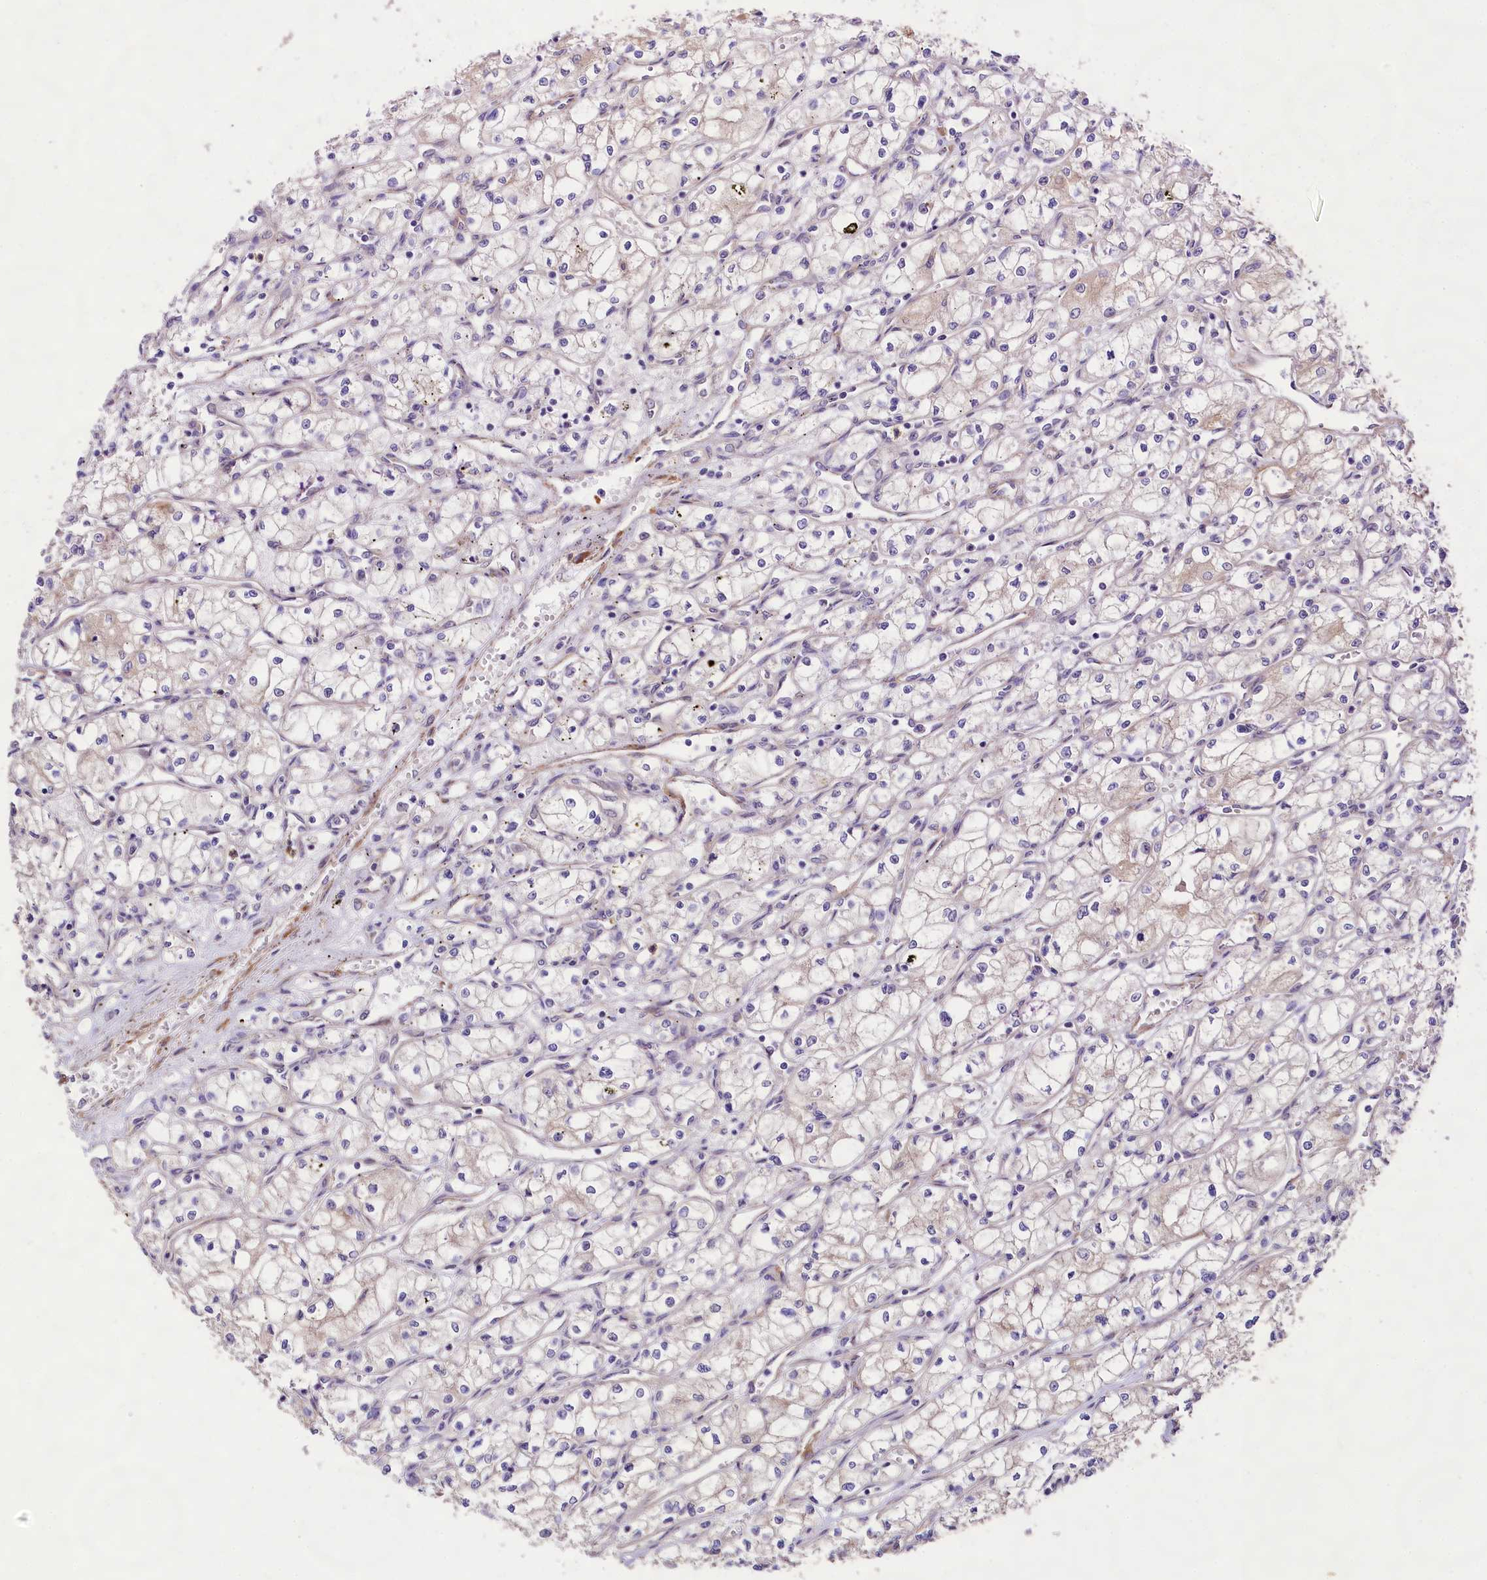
{"staining": {"intensity": "weak", "quantity": "<25%", "location": "cytoplasmic/membranous"}, "tissue": "renal cancer", "cell_type": "Tumor cells", "image_type": "cancer", "snomed": [{"axis": "morphology", "description": "Adenocarcinoma, NOS"}, {"axis": "topography", "description": "Kidney"}], "caption": "DAB immunohistochemical staining of renal cancer reveals no significant staining in tumor cells.", "gene": "VPS11", "patient": {"sex": "male", "age": 59}}